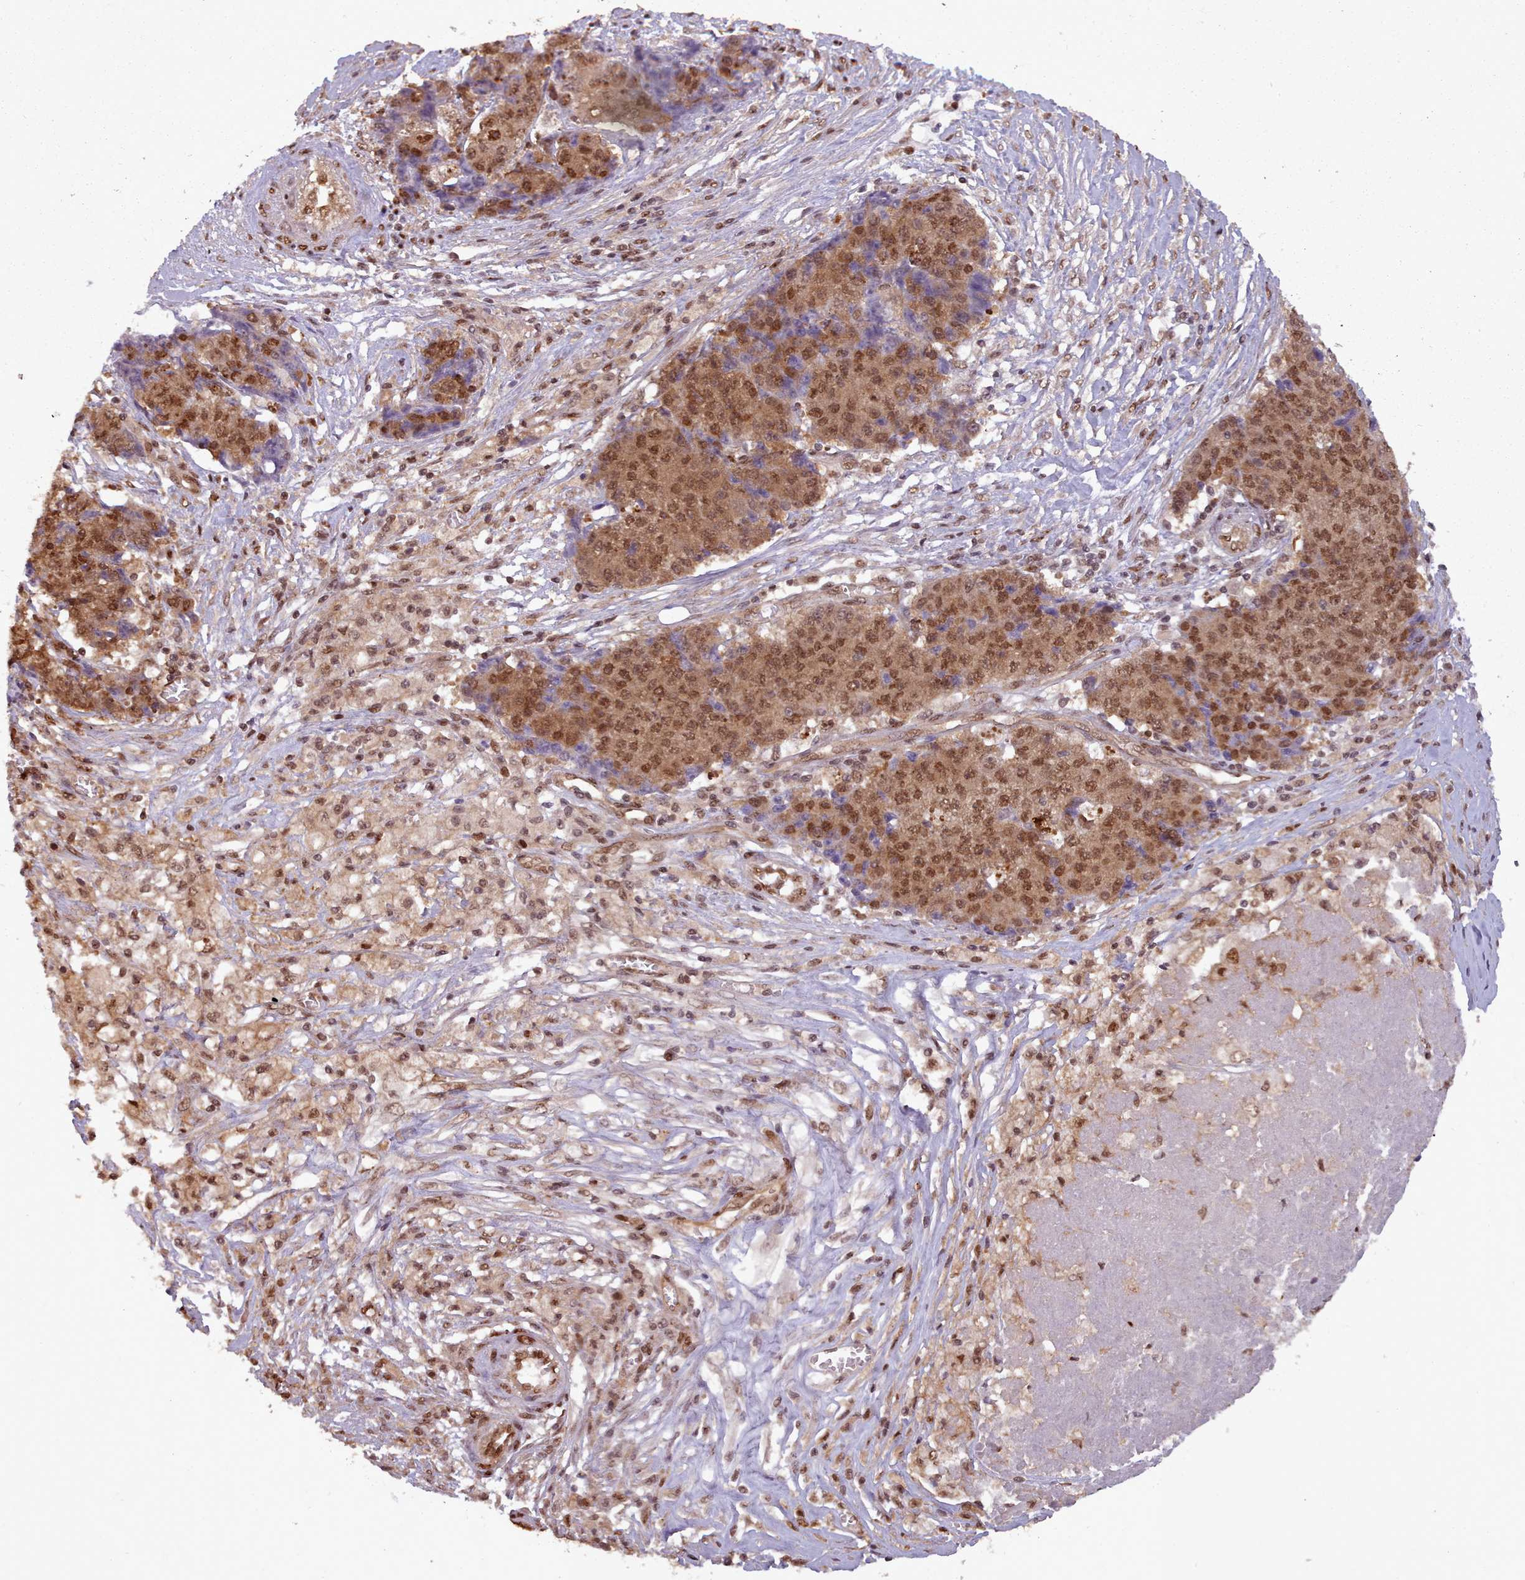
{"staining": {"intensity": "moderate", "quantity": ">75%", "location": "cytoplasmic/membranous,nuclear"}, "tissue": "ovarian cancer", "cell_type": "Tumor cells", "image_type": "cancer", "snomed": [{"axis": "morphology", "description": "Carcinoma, endometroid"}, {"axis": "topography", "description": "Ovary"}], "caption": "A micrograph of human ovarian cancer (endometroid carcinoma) stained for a protein exhibits moderate cytoplasmic/membranous and nuclear brown staining in tumor cells.", "gene": "RPS27A", "patient": {"sex": "female", "age": 42}}